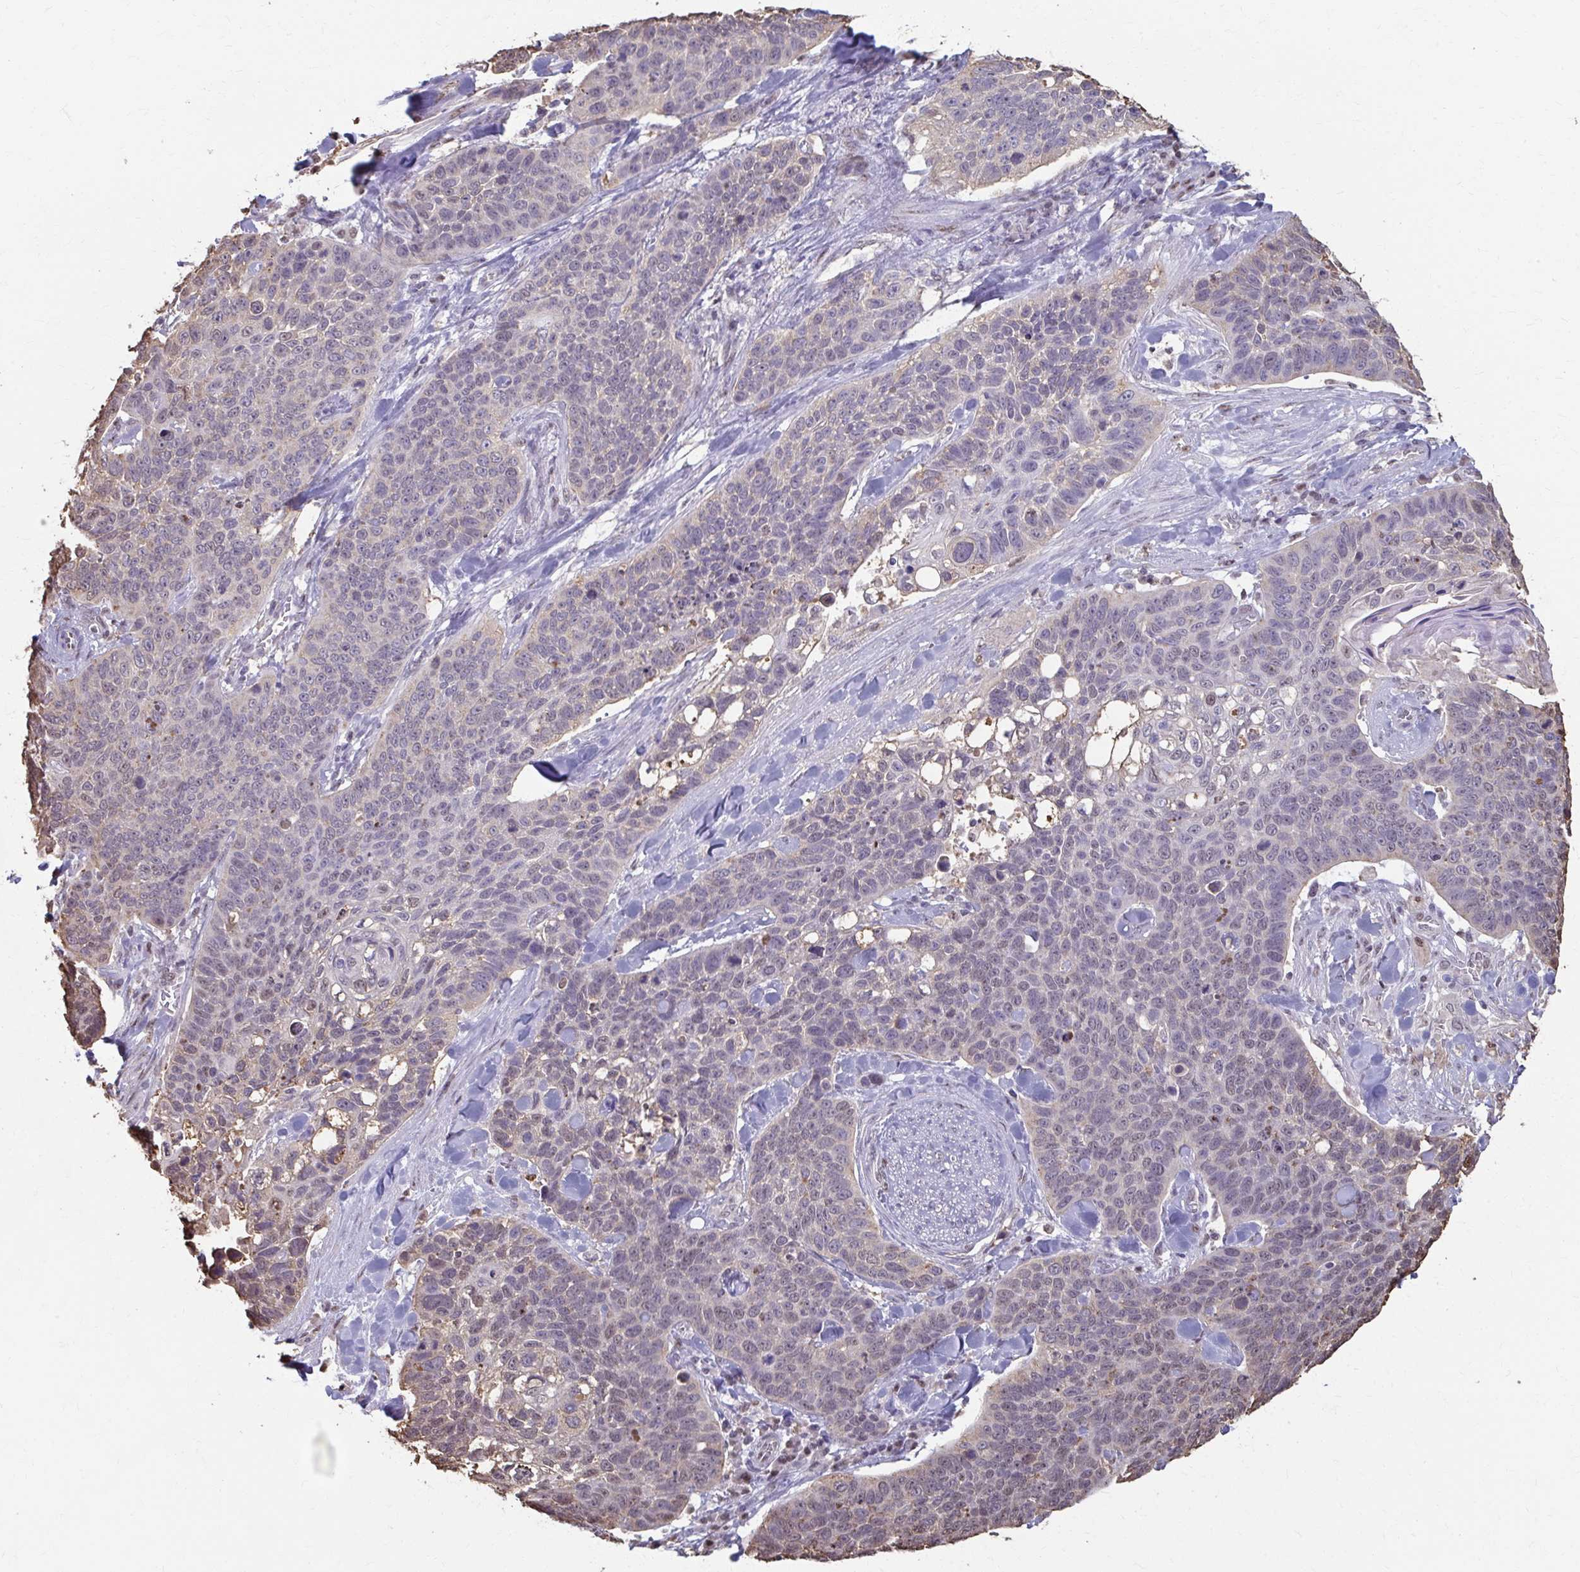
{"staining": {"intensity": "negative", "quantity": "none", "location": "none"}, "tissue": "lung cancer", "cell_type": "Tumor cells", "image_type": "cancer", "snomed": [{"axis": "morphology", "description": "Squamous cell carcinoma, NOS"}, {"axis": "topography", "description": "Lung"}], "caption": "Image shows no protein expression in tumor cells of squamous cell carcinoma (lung) tissue.", "gene": "ING4", "patient": {"sex": "male", "age": 62}}